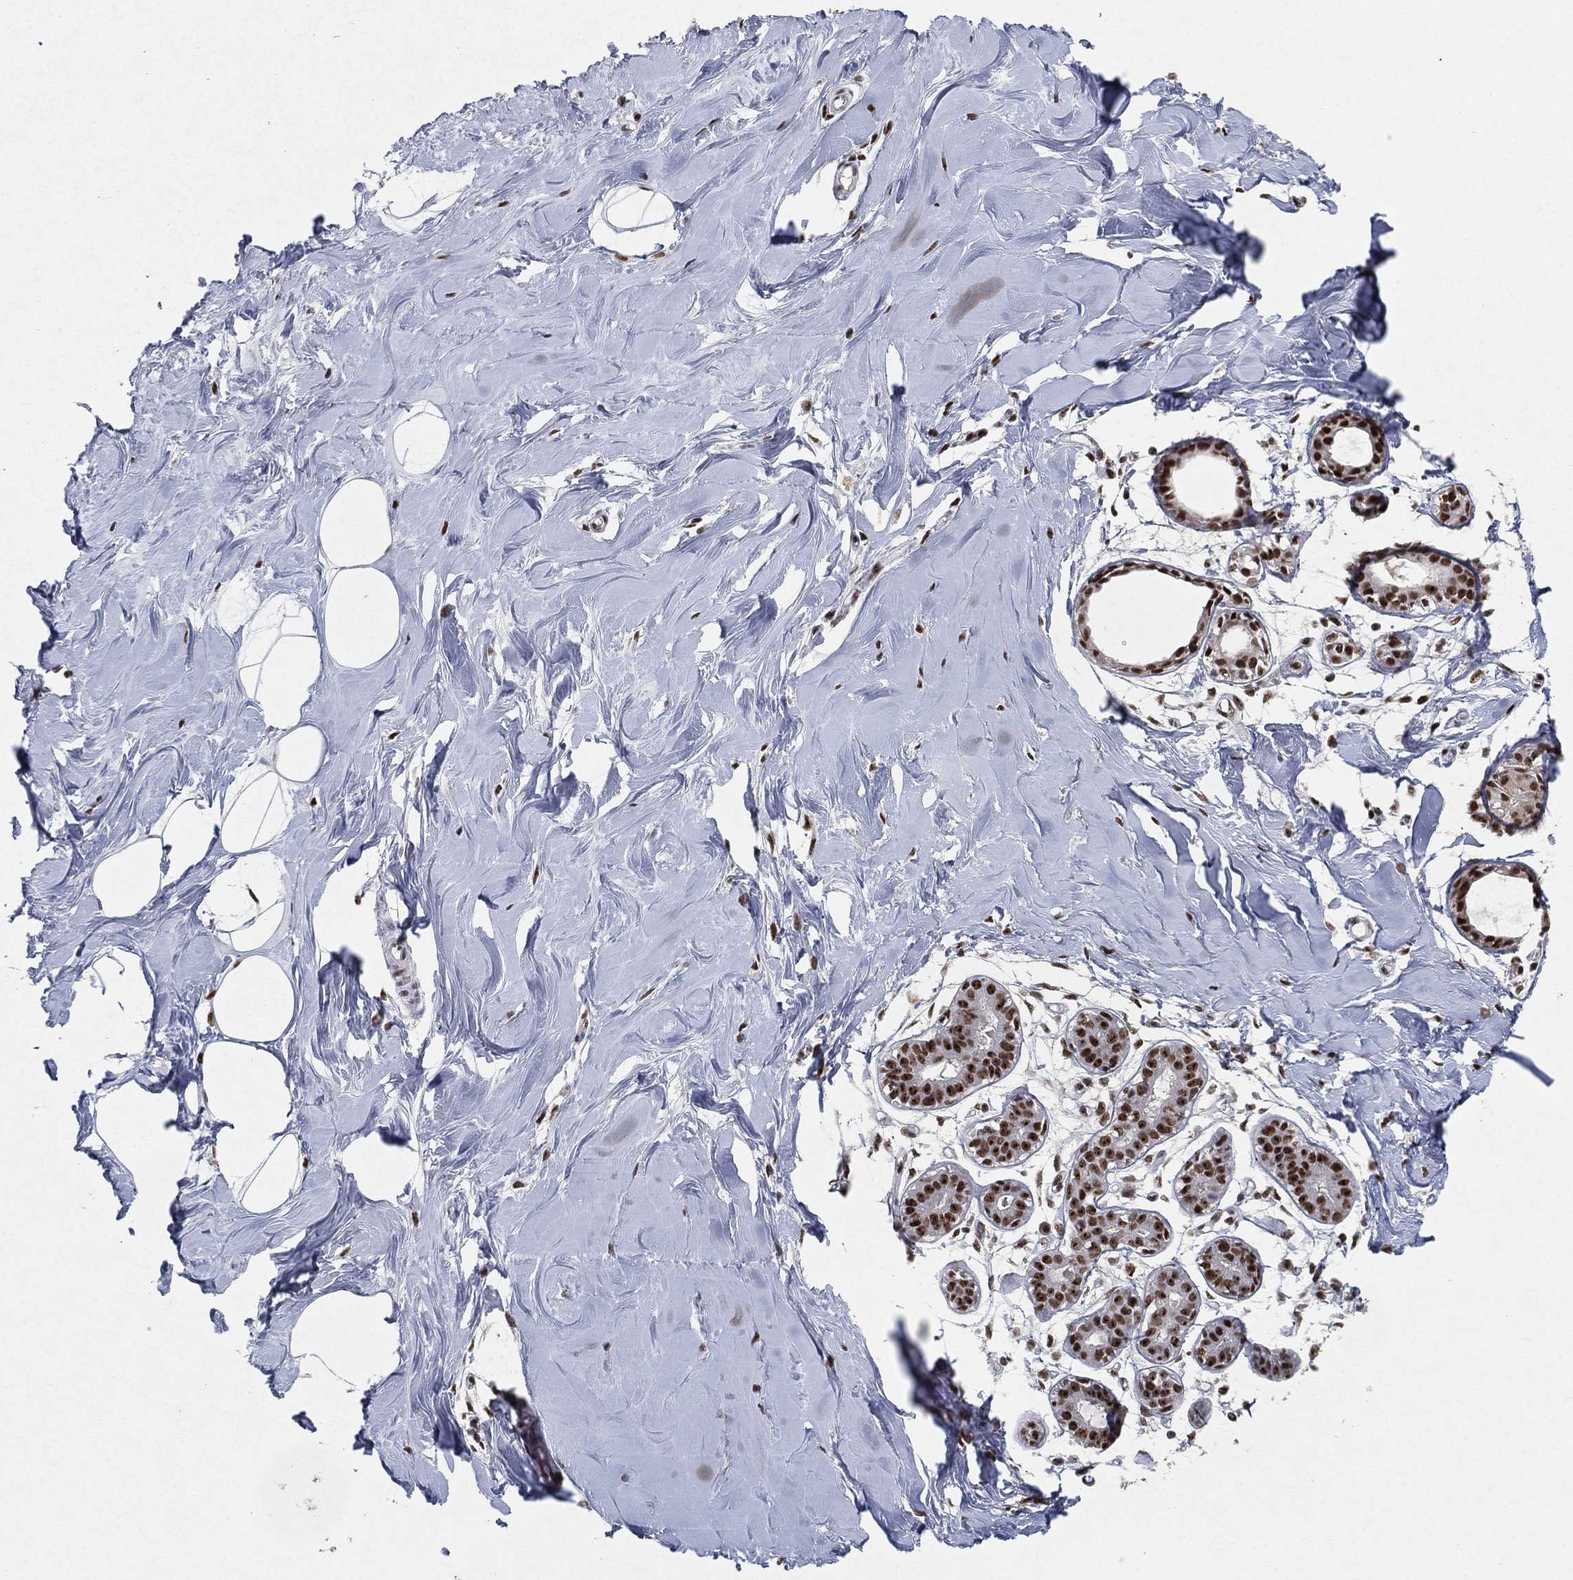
{"staining": {"intensity": "weak", "quantity": ">75%", "location": "nuclear"}, "tissue": "adipose tissue", "cell_type": "Adipocytes", "image_type": "normal", "snomed": [{"axis": "morphology", "description": "Normal tissue, NOS"}, {"axis": "topography", "description": "Breast"}], "caption": "Weak nuclear positivity is appreciated in about >75% of adipocytes in unremarkable adipose tissue. The staining is performed using DAB brown chromogen to label protein expression. The nuclei are counter-stained blue using hematoxylin.", "gene": "DDX27", "patient": {"sex": "female", "age": 49}}